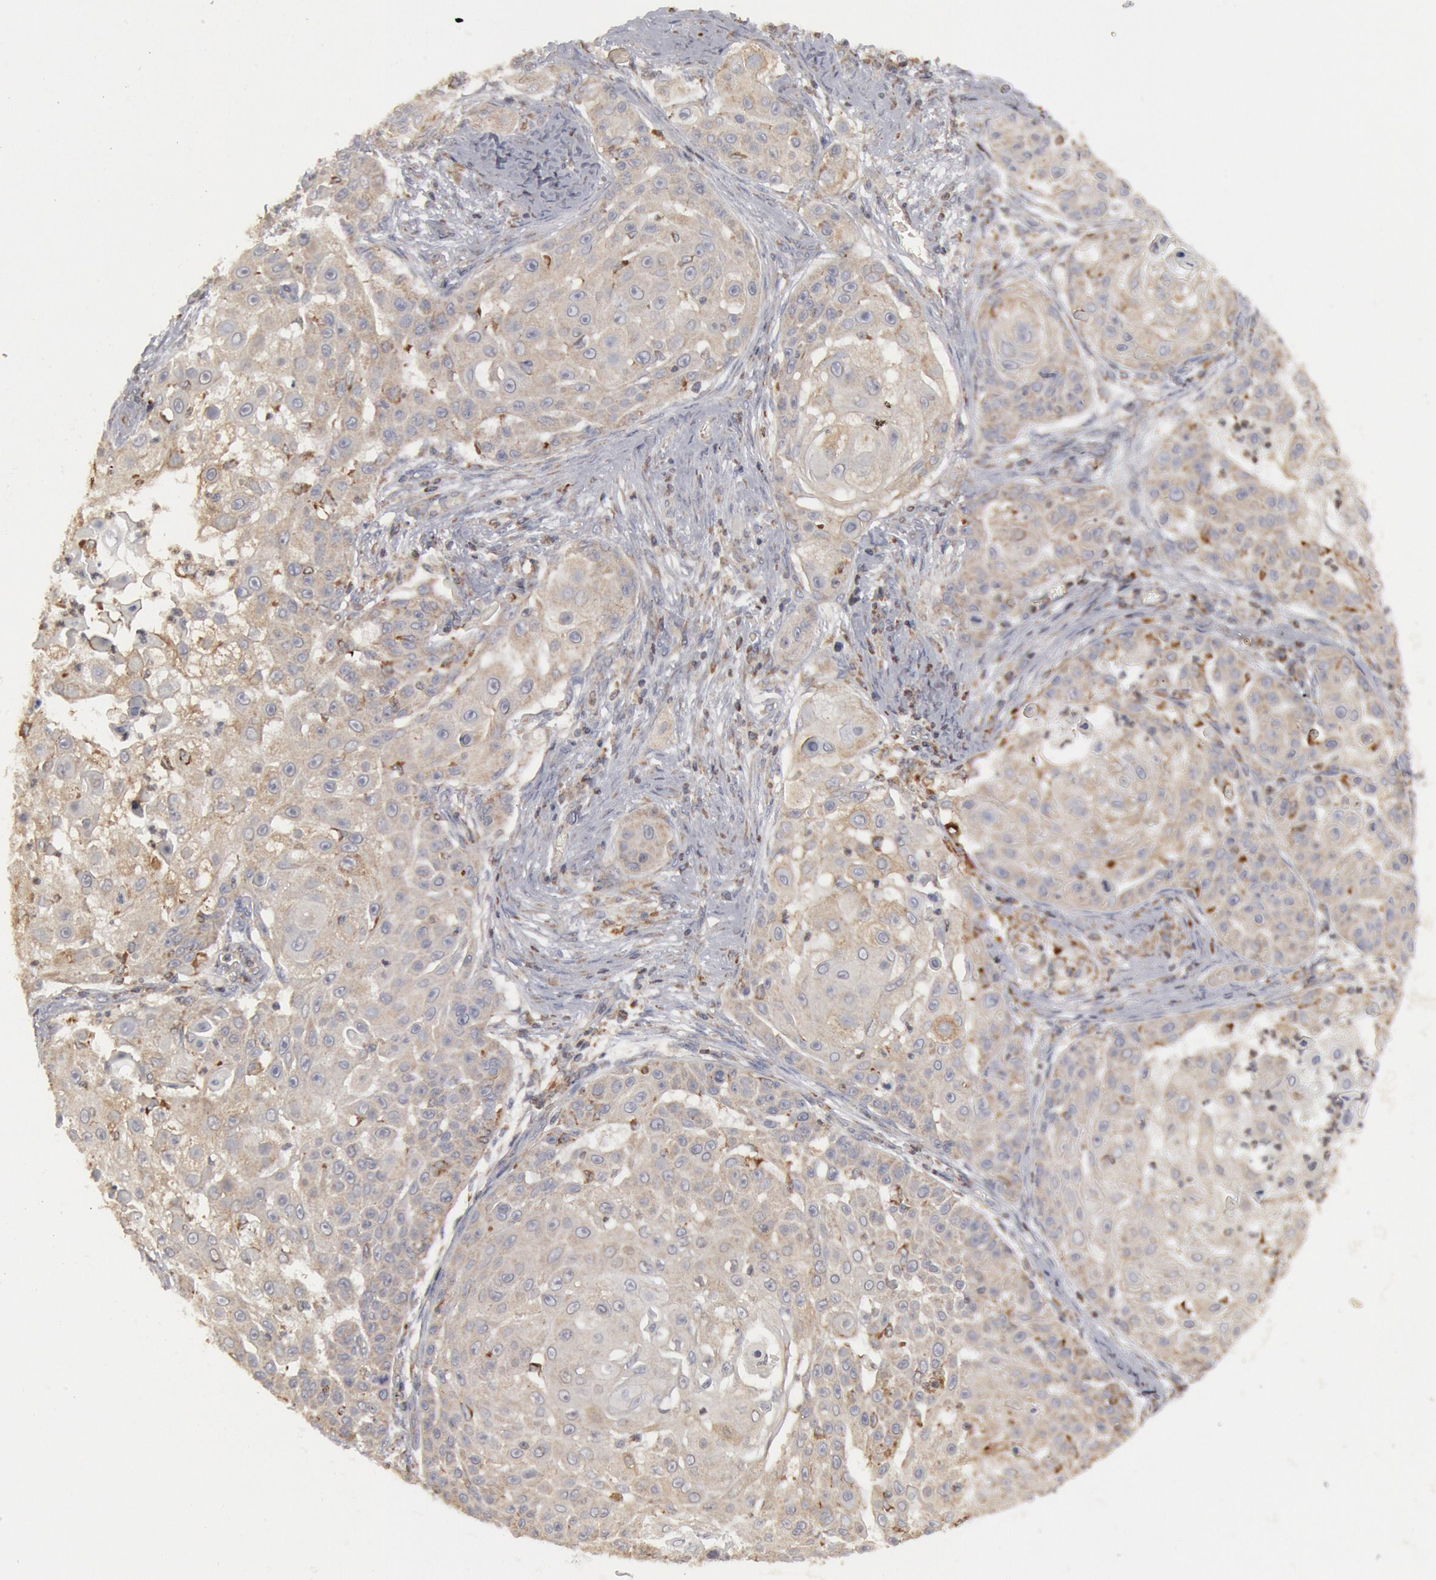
{"staining": {"intensity": "weak", "quantity": ">75%", "location": "cytoplasmic/membranous"}, "tissue": "skin cancer", "cell_type": "Tumor cells", "image_type": "cancer", "snomed": [{"axis": "morphology", "description": "Squamous cell carcinoma, NOS"}, {"axis": "topography", "description": "Skin"}], "caption": "Skin cancer (squamous cell carcinoma) tissue exhibits weak cytoplasmic/membranous expression in about >75% of tumor cells, visualized by immunohistochemistry.", "gene": "OSBPL8", "patient": {"sex": "female", "age": 57}}